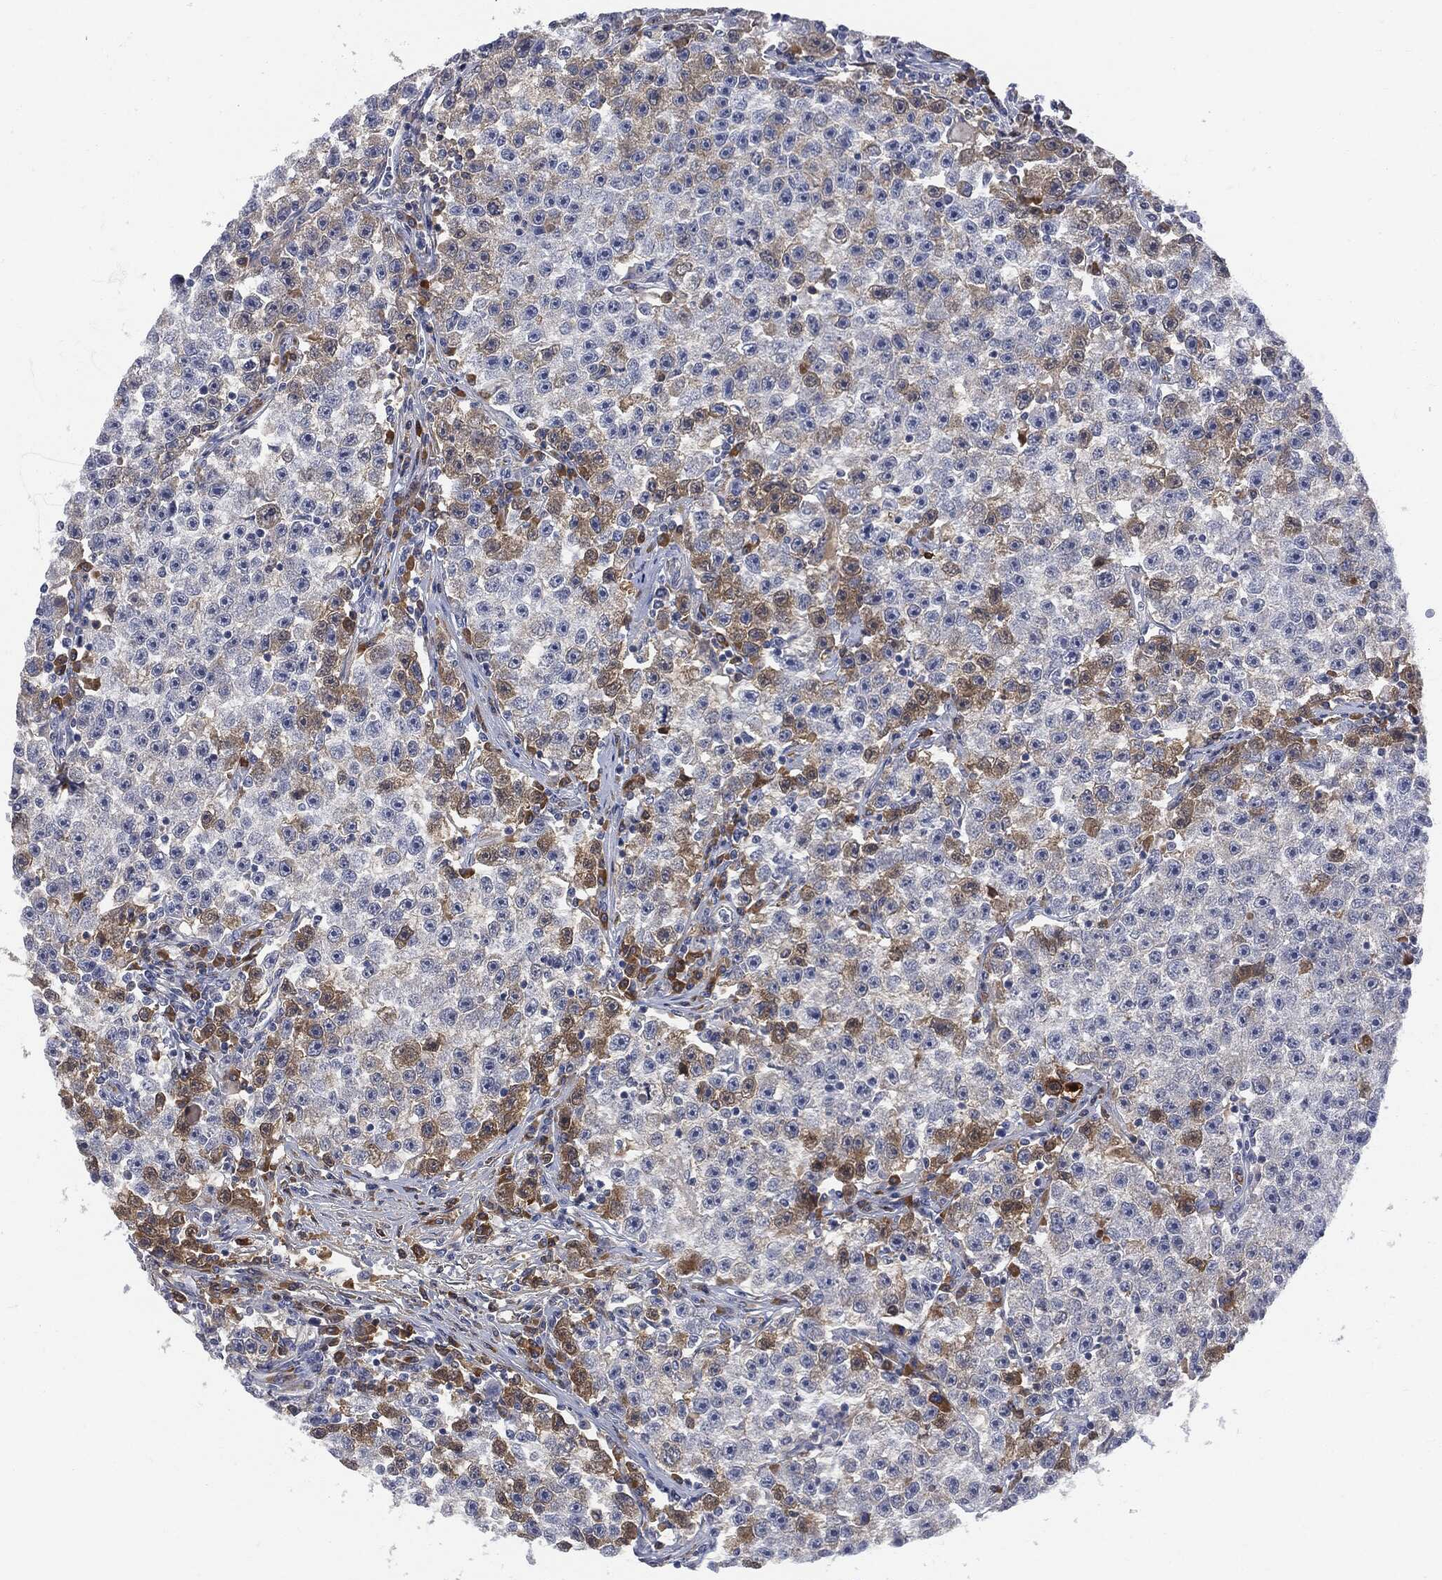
{"staining": {"intensity": "moderate", "quantity": "<25%", "location": "cytoplasmic/membranous"}, "tissue": "testis cancer", "cell_type": "Tumor cells", "image_type": "cancer", "snomed": [{"axis": "morphology", "description": "Seminoma, NOS"}, {"axis": "topography", "description": "Testis"}], "caption": "Immunohistochemistry staining of testis cancer (seminoma), which shows low levels of moderate cytoplasmic/membranous positivity in about <25% of tumor cells indicating moderate cytoplasmic/membranous protein positivity. The staining was performed using DAB (brown) for protein detection and nuclei were counterstained in hematoxylin (blue).", "gene": "BTK", "patient": {"sex": "male", "age": 22}}